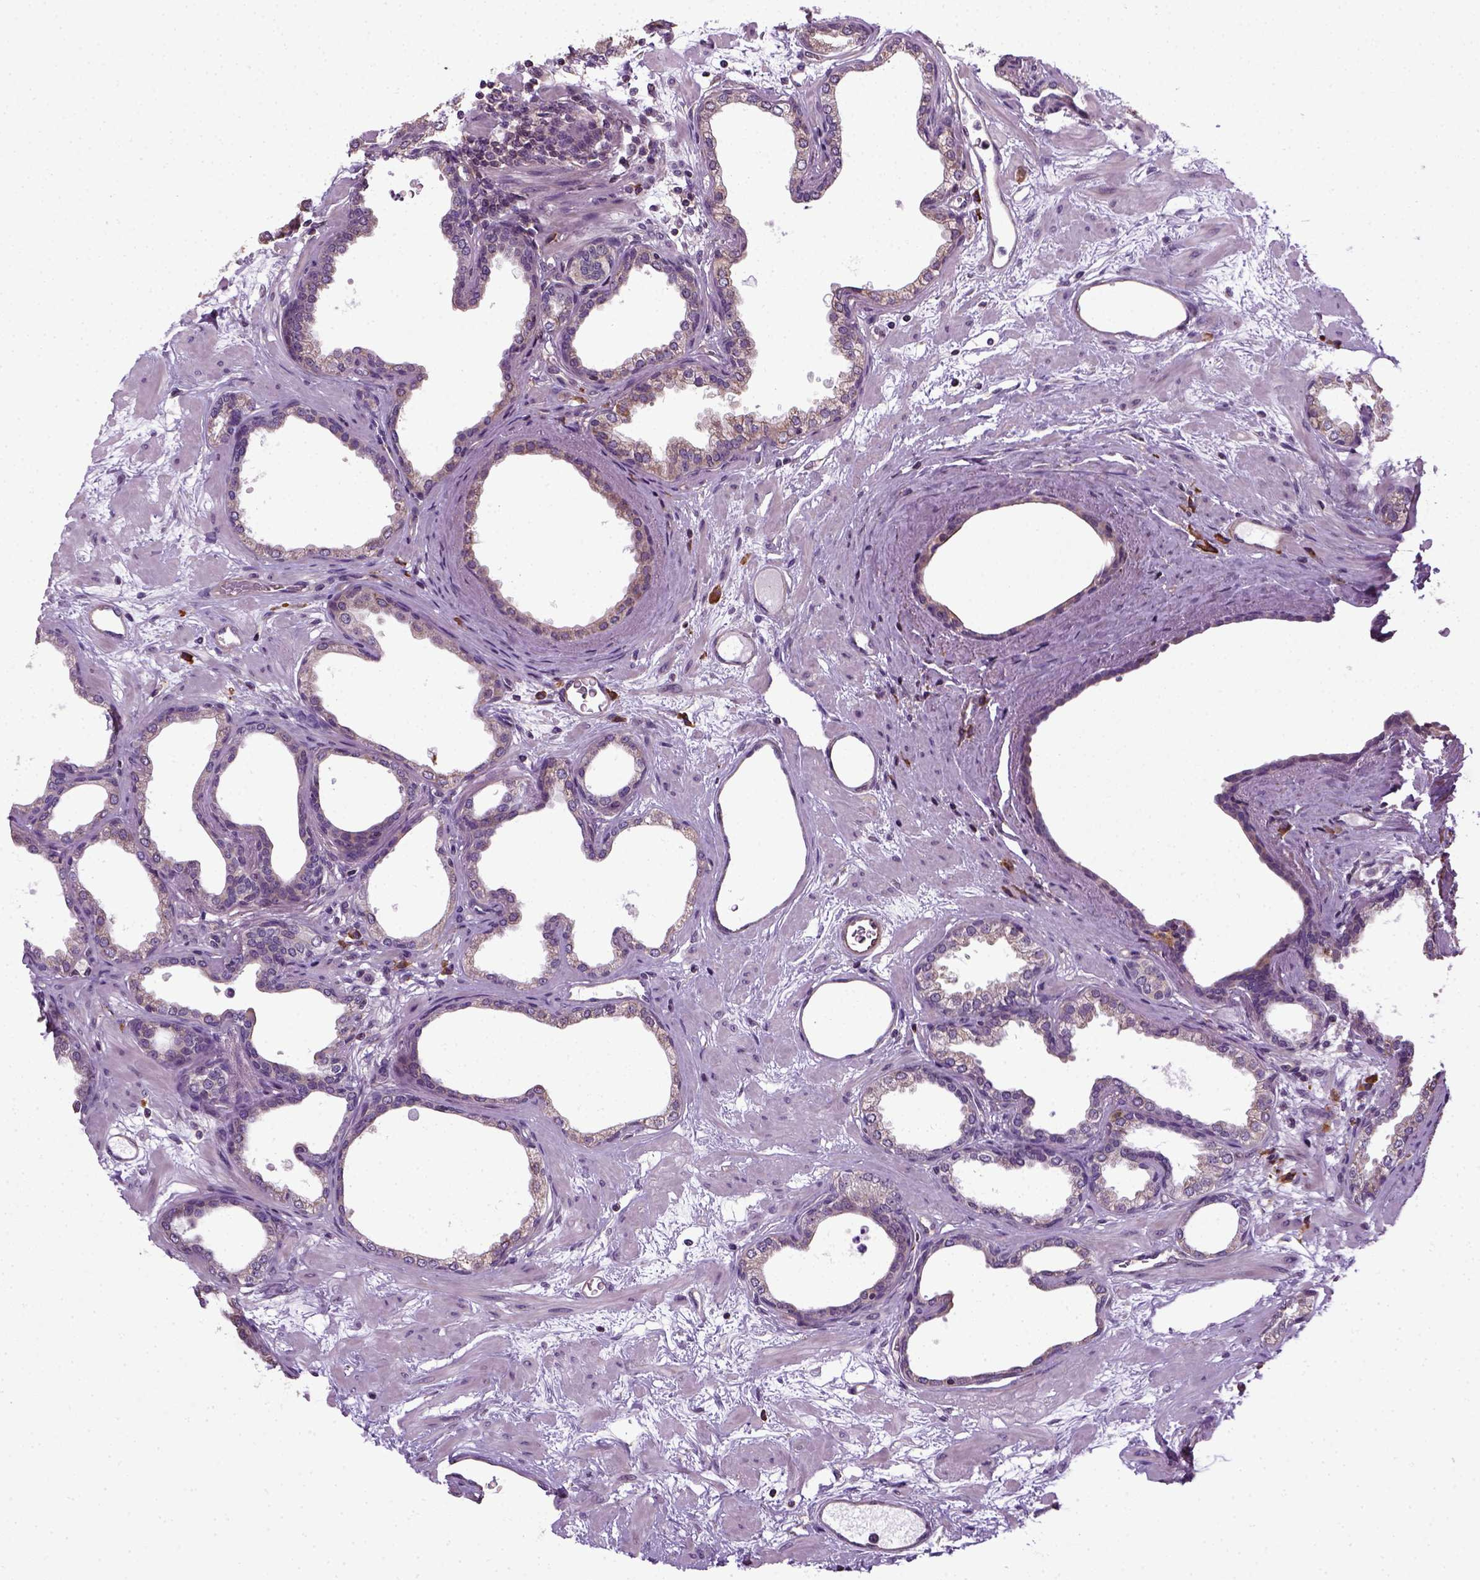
{"staining": {"intensity": "negative", "quantity": "none", "location": "none"}, "tissue": "prostate", "cell_type": "Glandular cells", "image_type": "normal", "snomed": [{"axis": "morphology", "description": "Normal tissue, NOS"}, {"axis": "topography", "description": "Prostate"}], "caption": "This micrograph is of benign prostate stained with immunohistochemistry (IHC) to label a protein in brown with the nuclei are counter-stained blue. There is no staining in glandular cells. (DAB IHC with hematoxylin counter stain).", "gene": "TPRG1", "patient": {"sex": "male", "age": 37}}